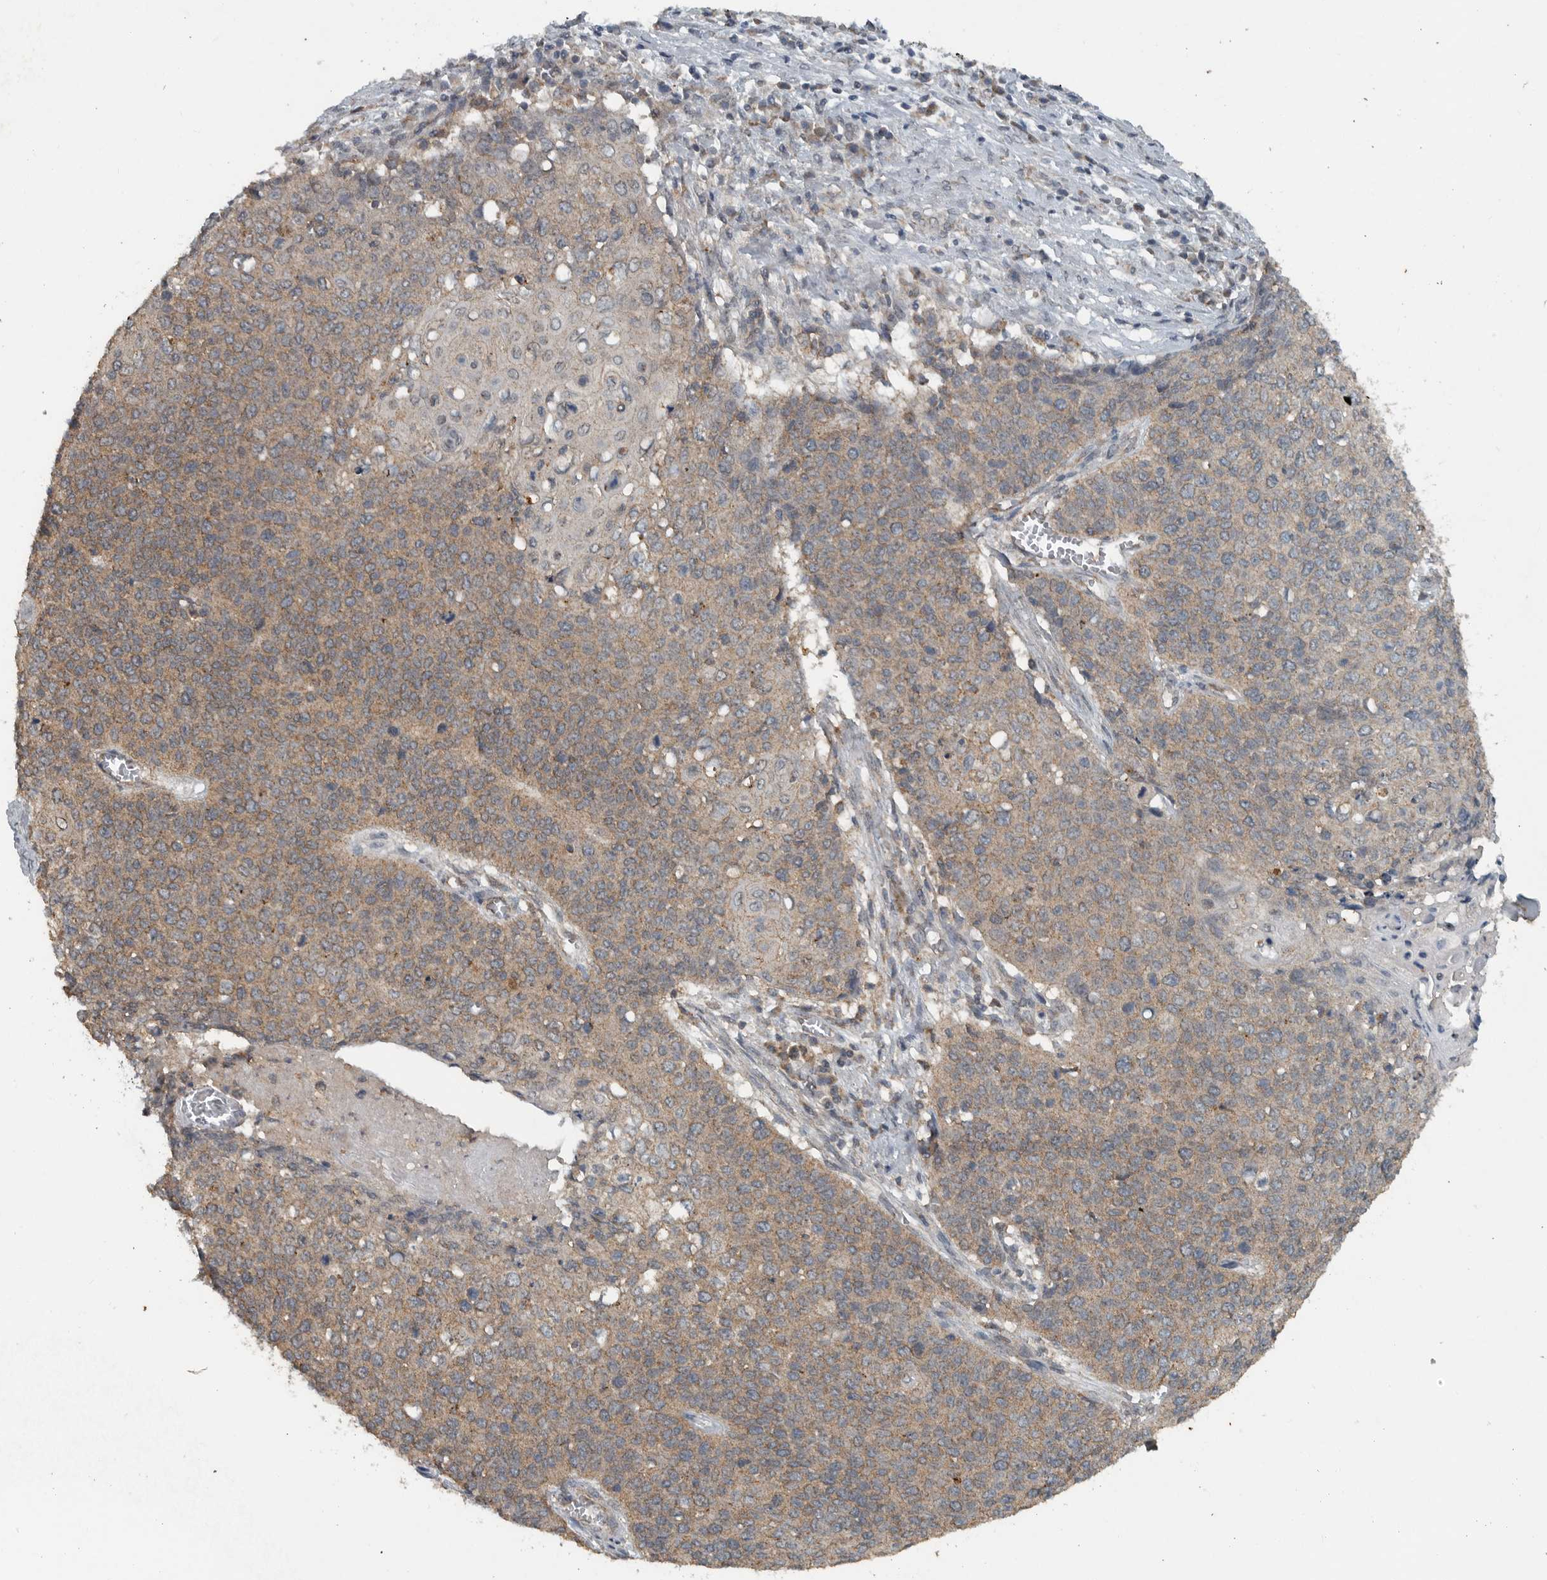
{"staining": {"intensity": "weak", "quantity": "25%-75%", "location": "cytoplasmic/membranous"}, "tissue": "cervical cancer", "cell_type": "Tumor cells", "image_type": "cancer", "snomed": [{"axis": "morphology", "description": "Squamous cell carcinoma, NOS"}, {"axis": "topography", "description": "Cervix"}], "caption": "Cervical squamous cell carcinoma stained with IHC exhibits weak cytoplasmic/membranous expression in about 25%-75% of tumor cells.", "gene": "IL6ST", "patient": {"sex": "female", "age": 39}}